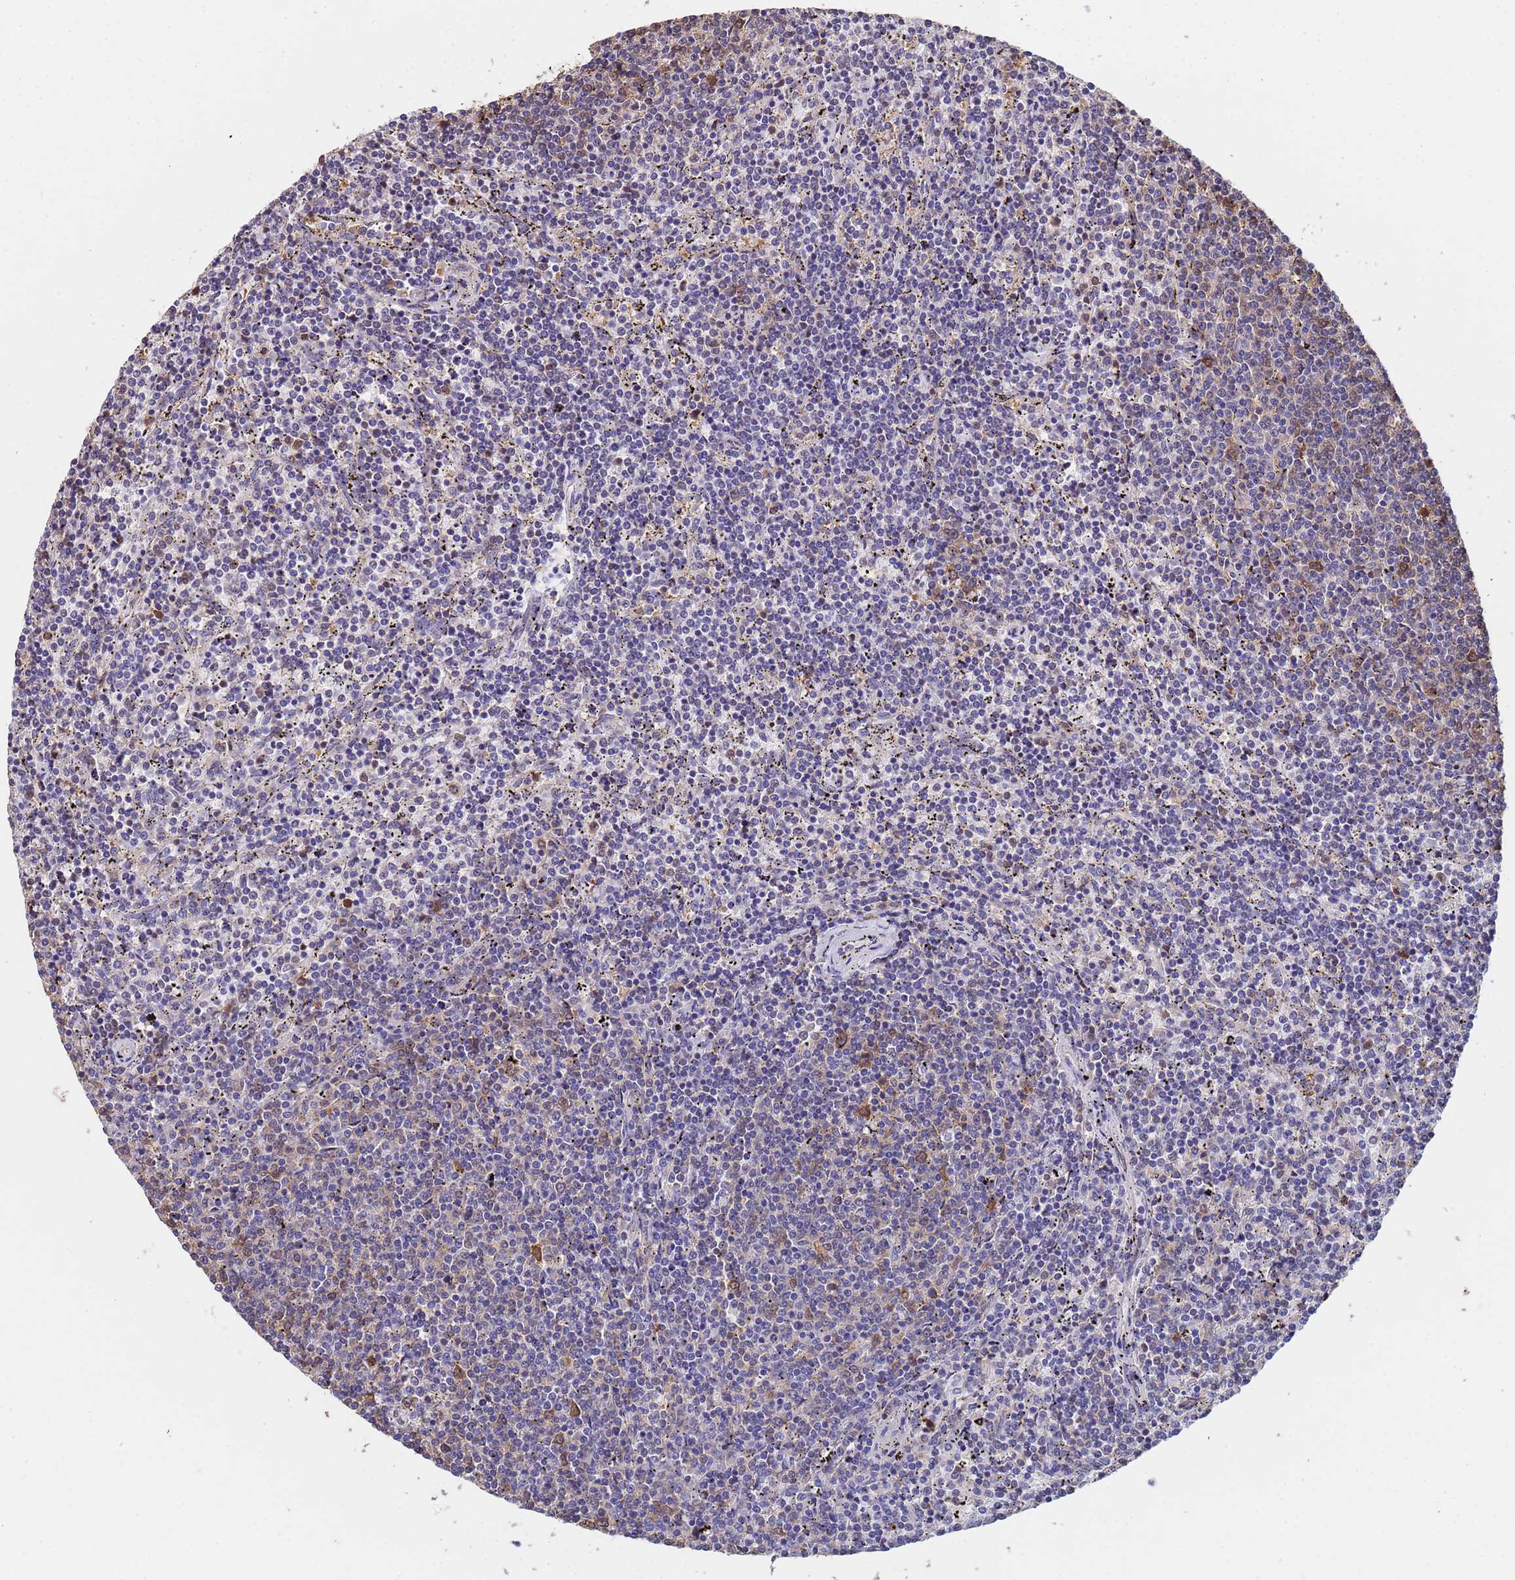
{"staining": {"intensity": "weak", "quantity": "<25%", "location": "cytoplasmic/membranous"}, "tissue": "lymphoma", "cell_type": "Tumor cells", "image_type": "cancer", "snomed": [{"axis": "morphology", "description": "Malignant lymphoma, non-Hodgkin's type, Low grade"}, {"axis": "topography", "description": "Spleen"}], "caption": "Malignant lymphoma, non-Hodgkin's type (low-grade) was stained to show a protein in brown. There is no significant staining in tumor cells.", "gene": "FAM25A", "patient": {"sex": "female", "age": 50}}